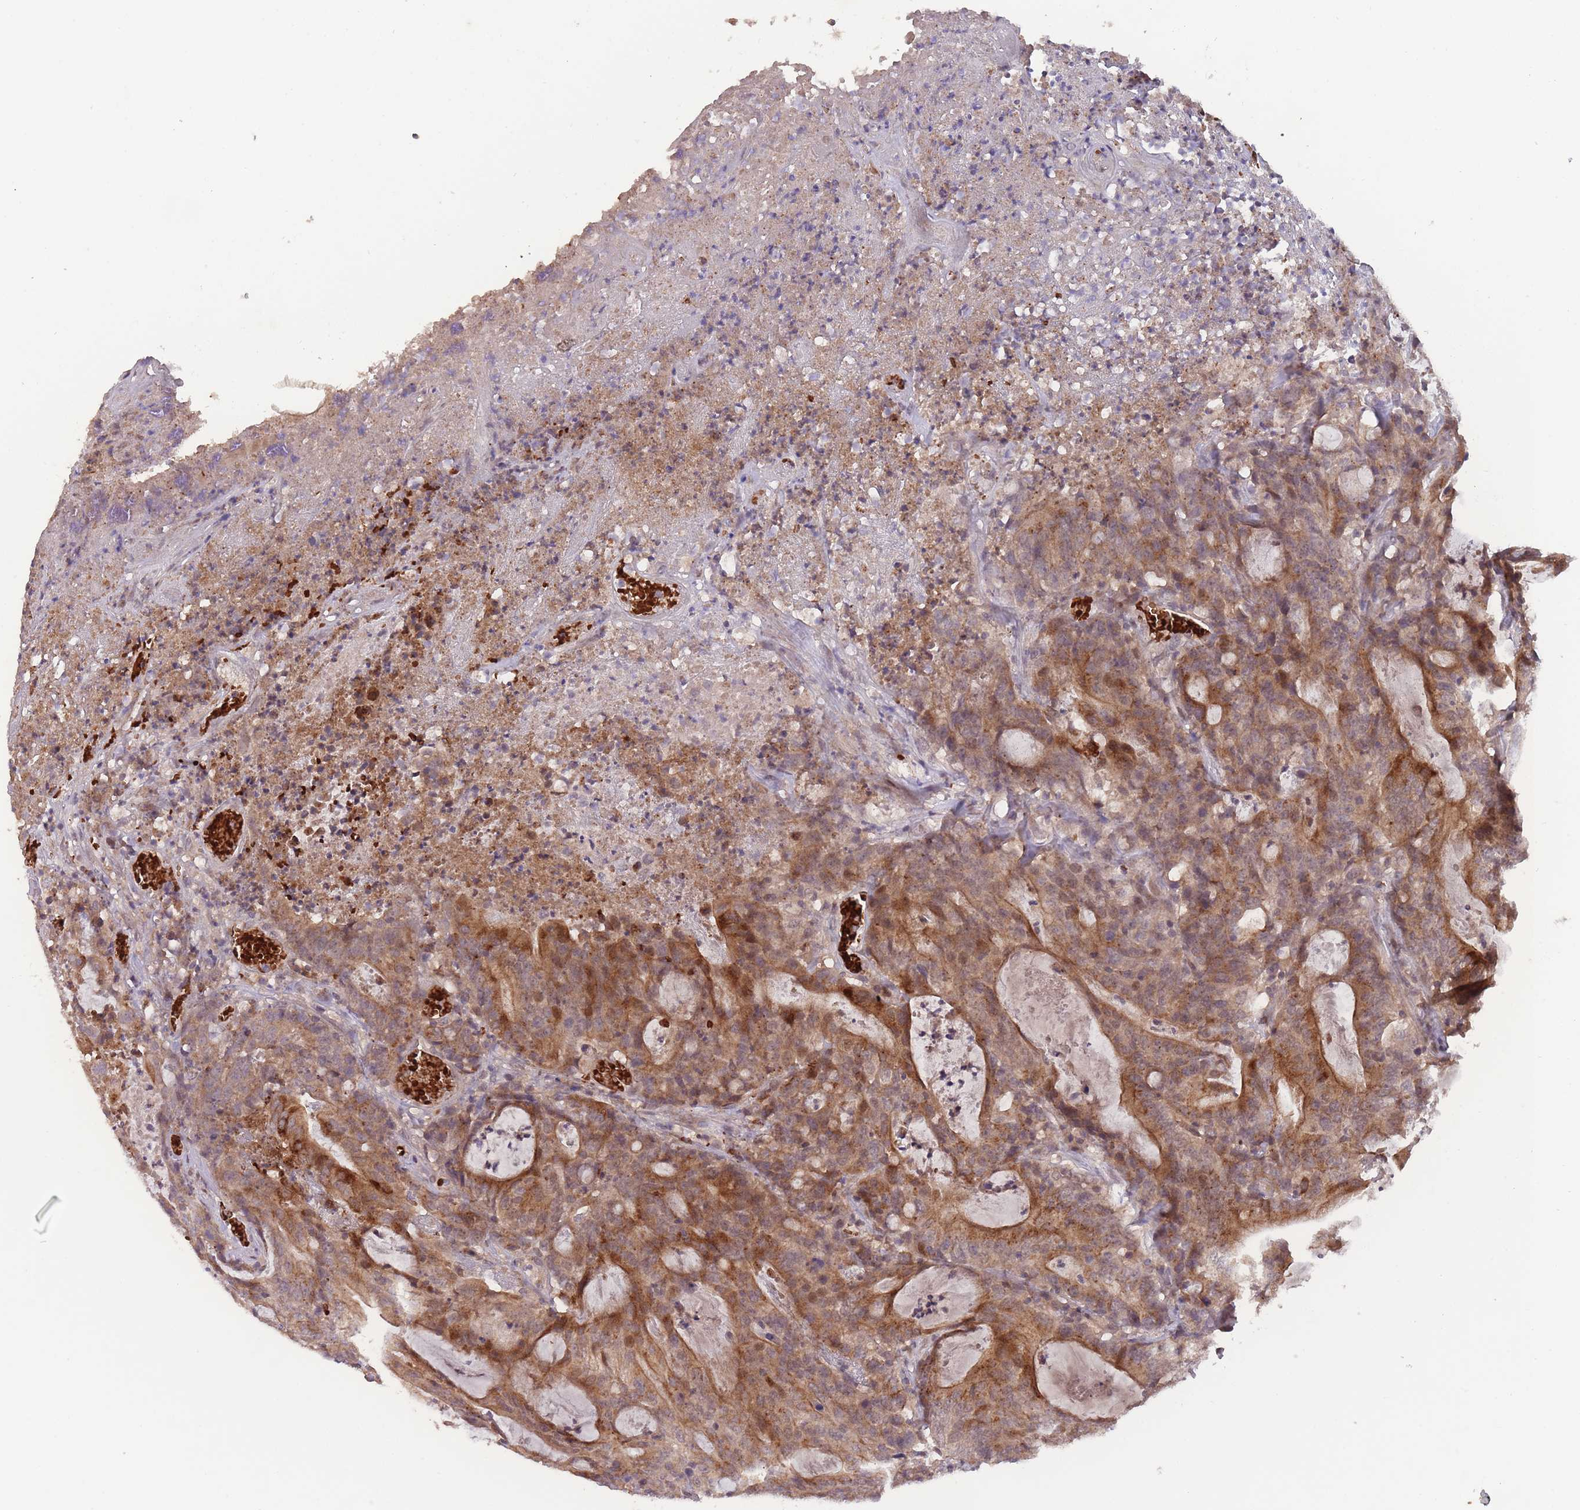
{"staining": {"intensity": "moderate", "quantity": ">75%", "location": "cytoplasmic/membranous"}, "tissue": "colorectal cancer", "cell_type": "Tumor cells", "image_type": "cancer", "snomed": [{"axis": "morphology", "description": "Adenocarcinoma, NOS"}, {"axis": "topography", "description": "Colon"}], "caption": "An immunohistochemistry histopathology image of neoplastic tissue is shown. Protein staining in brown labels moderate cytoplasmic/membranous positivity in colorectal cancer within tumor cells. The protein of interest is stained brown, and the nuclei are stained in blue (DAB (3,3'-diaminobenzidine) IHC with brightfield microscopy, high magnification).", "gene": "SECTM1", "patient": {"sex": "male", "age": 83}}